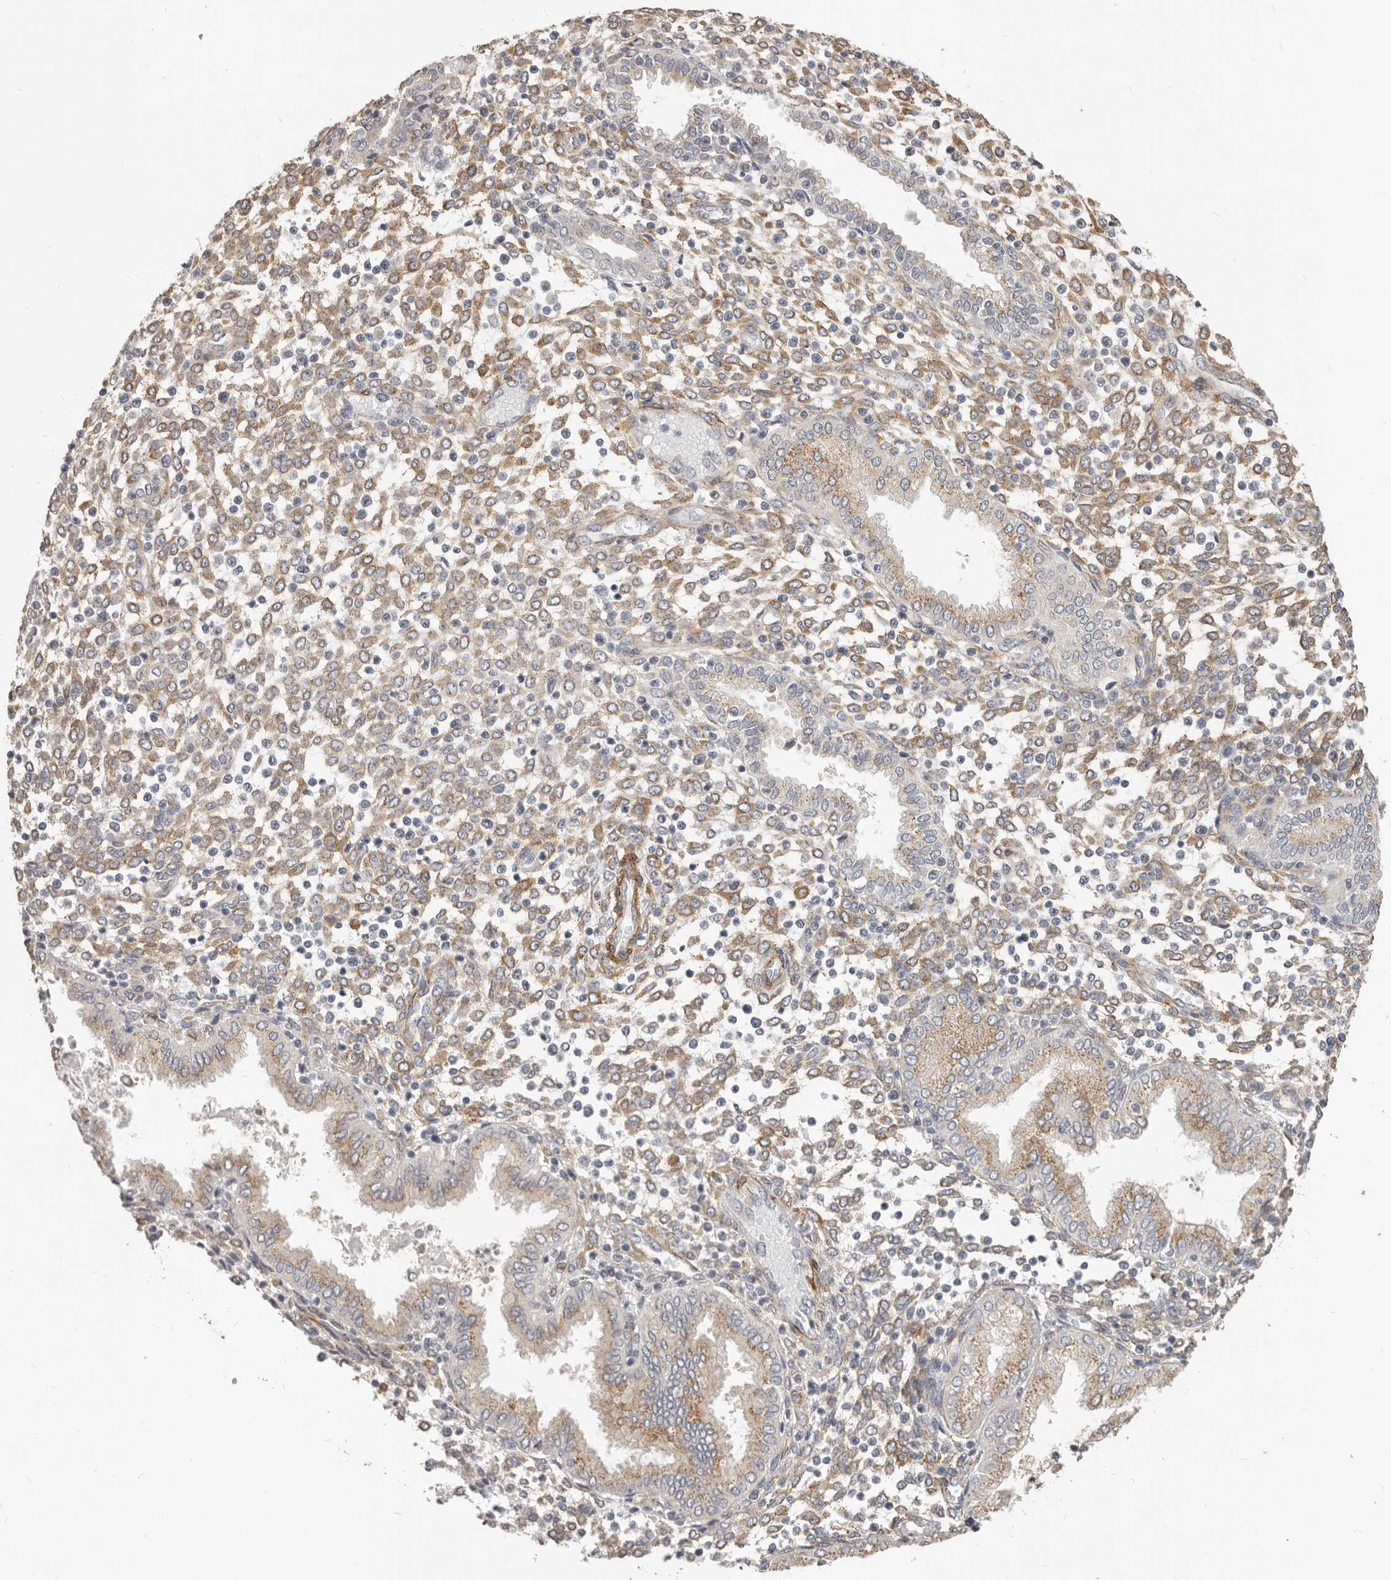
{"staining": {"intensity": "moderate", "quantity": "25%-75%", "location": "cytoplasmic/membranous"}, "tissue": "endometrium", "cell_type": "Cells in endometrial stroma", "image_type": "normal", "snomed": [{"axis": "morphology", "description": "Normal tissue, NOS"}, {"axis": "topography", "description": "Endometrium"}], "caption": "The histopathology image displays staining of normal endometrium, revealing moderate cytoplasmic/membranous protein positivity (brown color) within cells in endometrial stroma.", "gene": "RABAC1", "patient": {"sex": "female", "age": 53}}